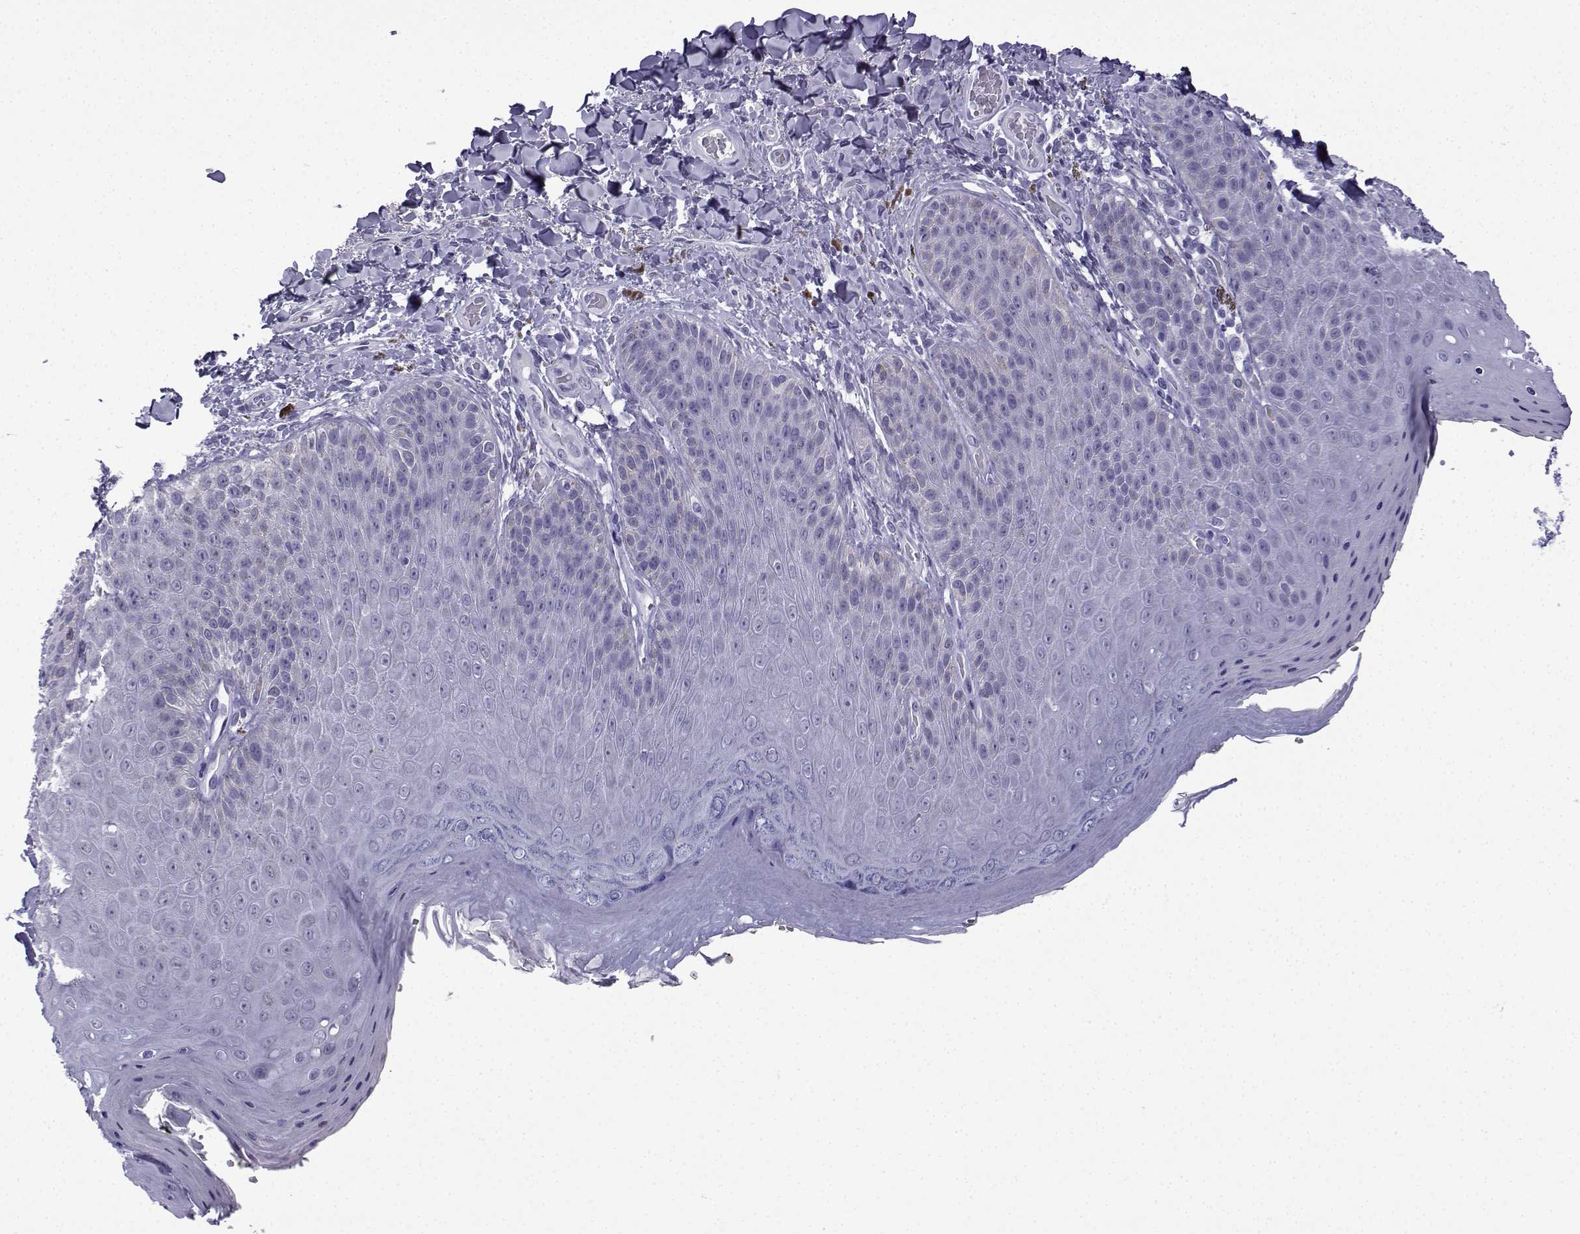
{"staining": {"intensity": "negative", "quantity": "none", "location": "none"}, "tissue": "skin", "cell_type": "Epidermal cells", "image_type": "normal", "snomed": [{"axis": "morphology", "description": "Normal tissue, NOS"}, {"axis": "topography", "description": "Anal"}], "caption": "There is no significant expression in epidermal cells of skin. The staining is performed using DAB (3,3'-diaminobenzidine) brown chromogen with nuclei counter-stained in using hematoxylin.", "gene": "ACRBP", "patient": {"sex": "male", "age": 53}}